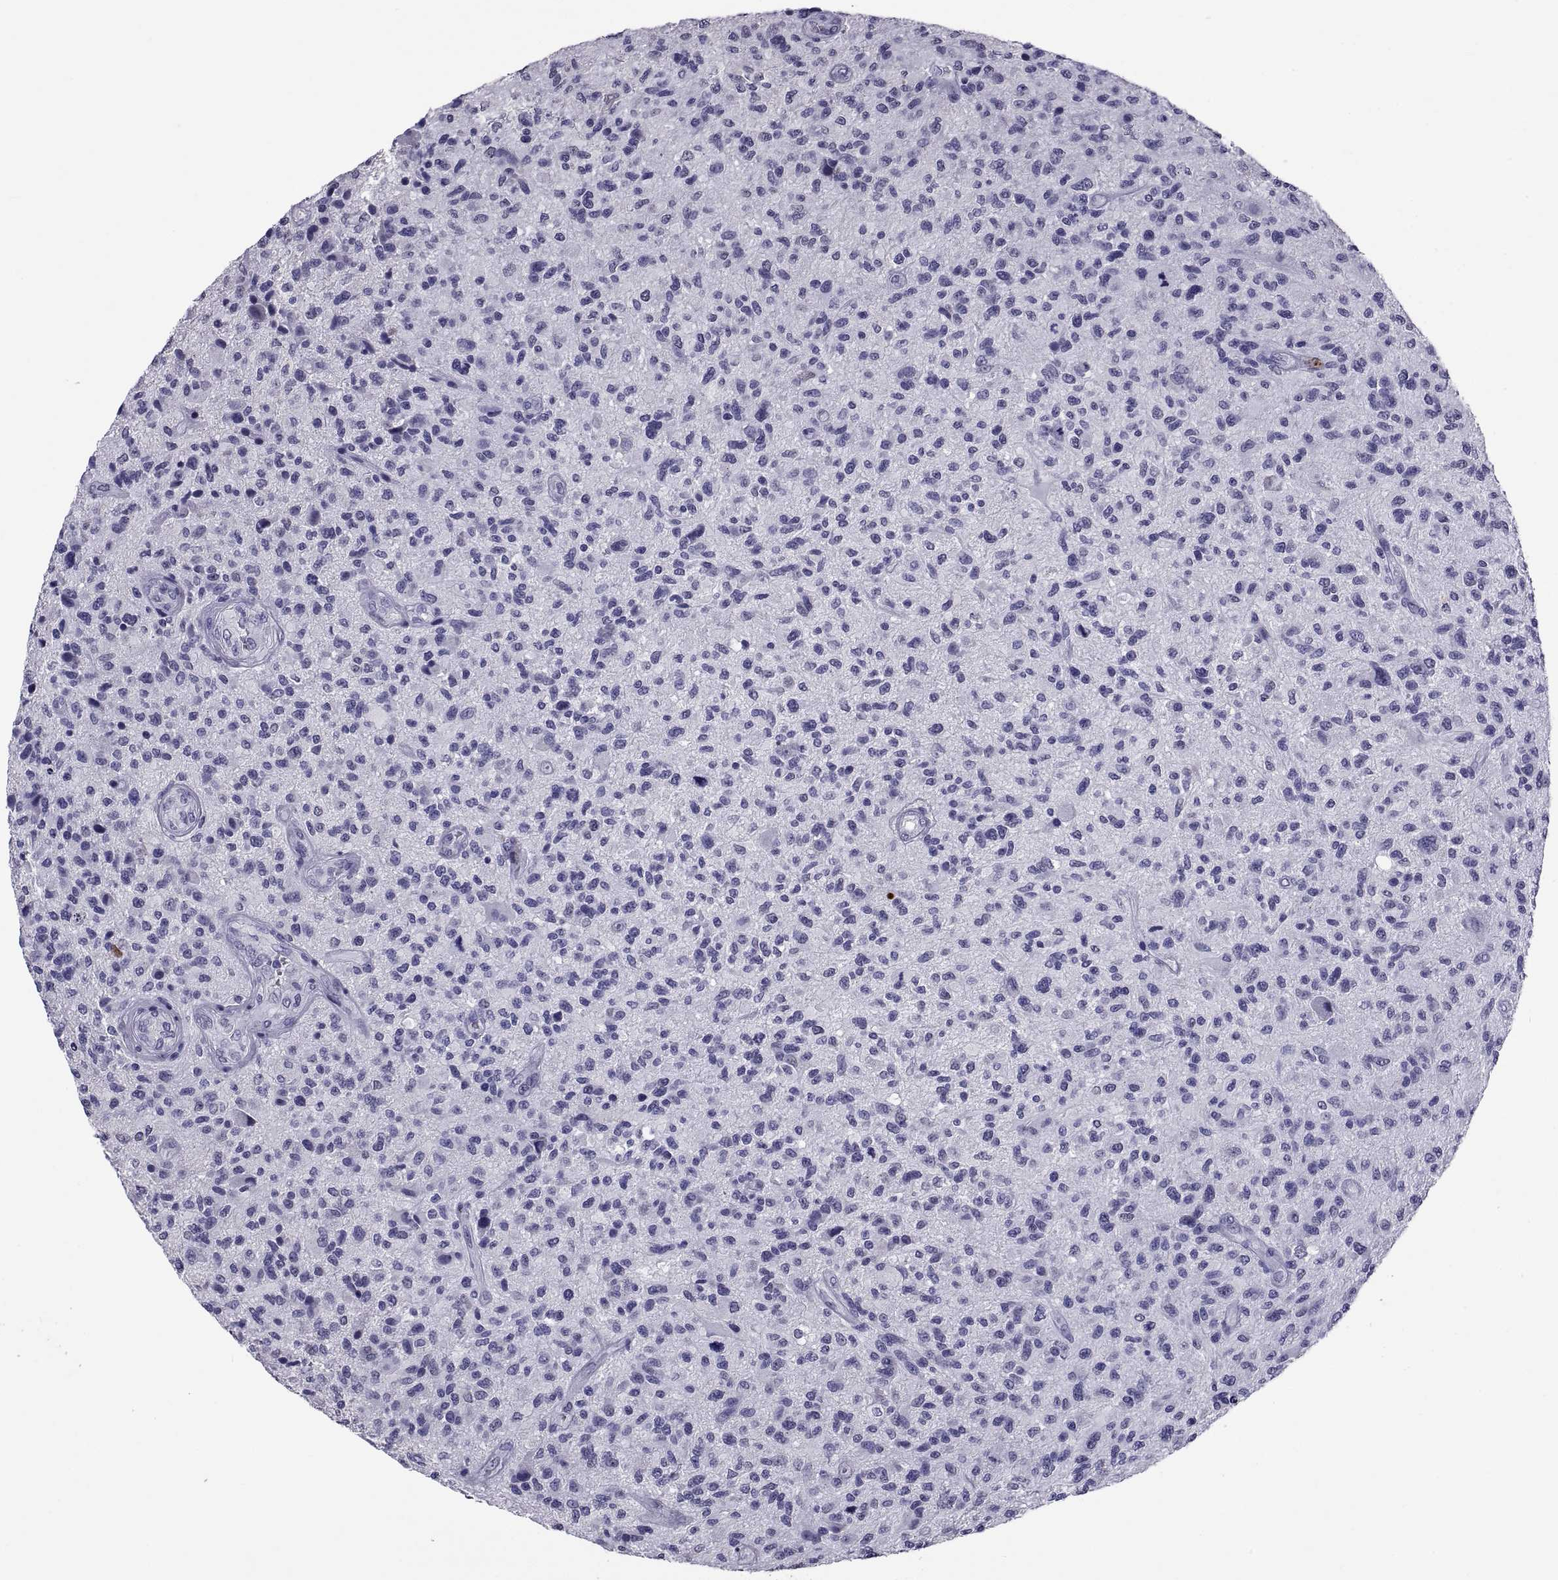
{"staining": {"intensity": "negative", "quantity": "none", "location": "none"}, "tissue": "glioma", "cell_type": "Tumor cells", "image_type": "cancer", "snomed": [{"axis": "morphology", "description": "Glioma, malignant, High grade"}, {"axis": "topography", "description": "Brain"}], "caption": "Image shows no protein expression in tumor cells of glioma tissue.", "gene": "TGFBR3L", "patient": {"sex": "male", "age": 47}}